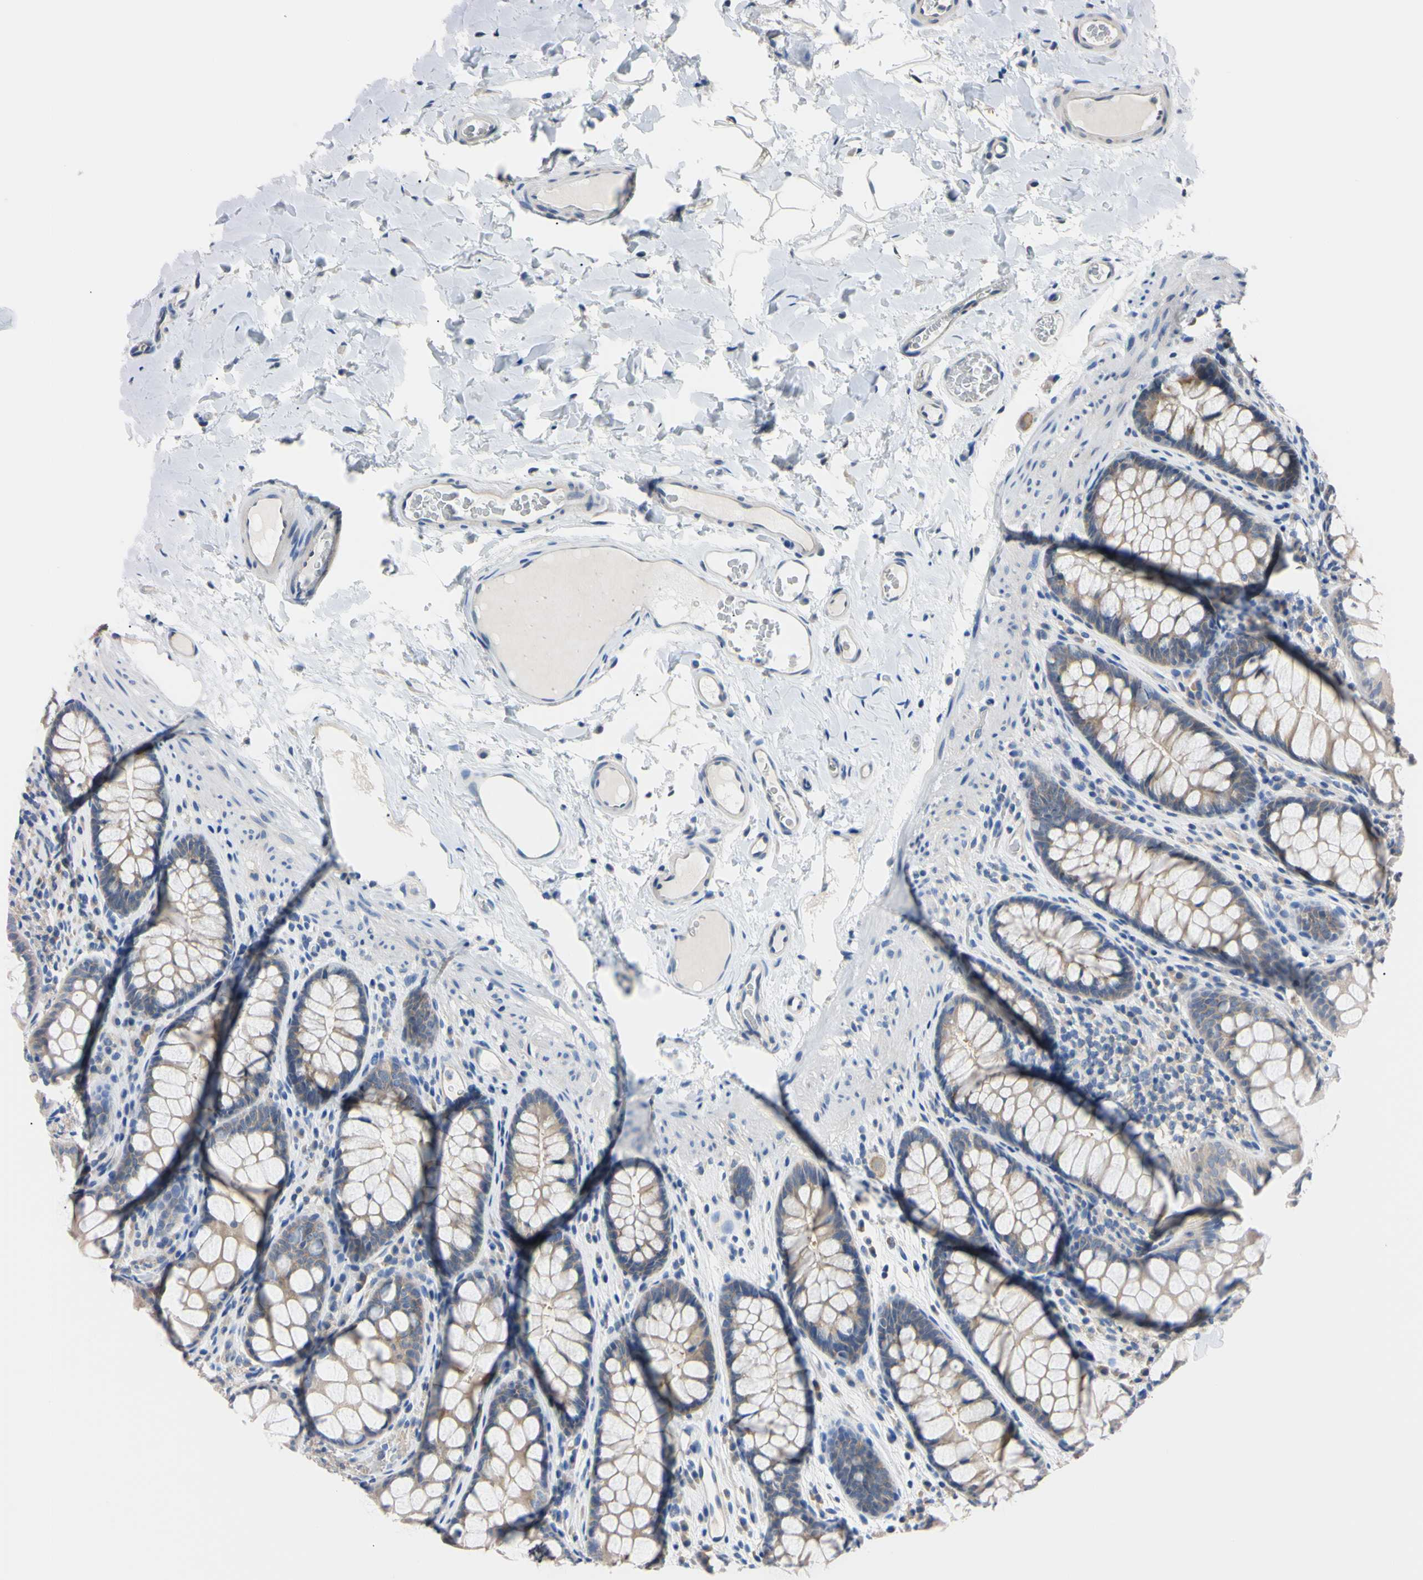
{"staining": {"intensity": "negative", "quantity": "none", "location": "none"}, "tissue": "colon", "cell_type": "Endothelial cells", "image_type": "normal", "snomed": [{"axis": "morphology", "description": "Normal tissue, NOS"}, {"axis": "topography", "description": "Colon"}], "caption": "The micrograph displays no staining of endothelial cells in benign colon. Nuclei are stained in blue.", "gene": "RARS1", "patient": {"sex": "female", "age": 55}}